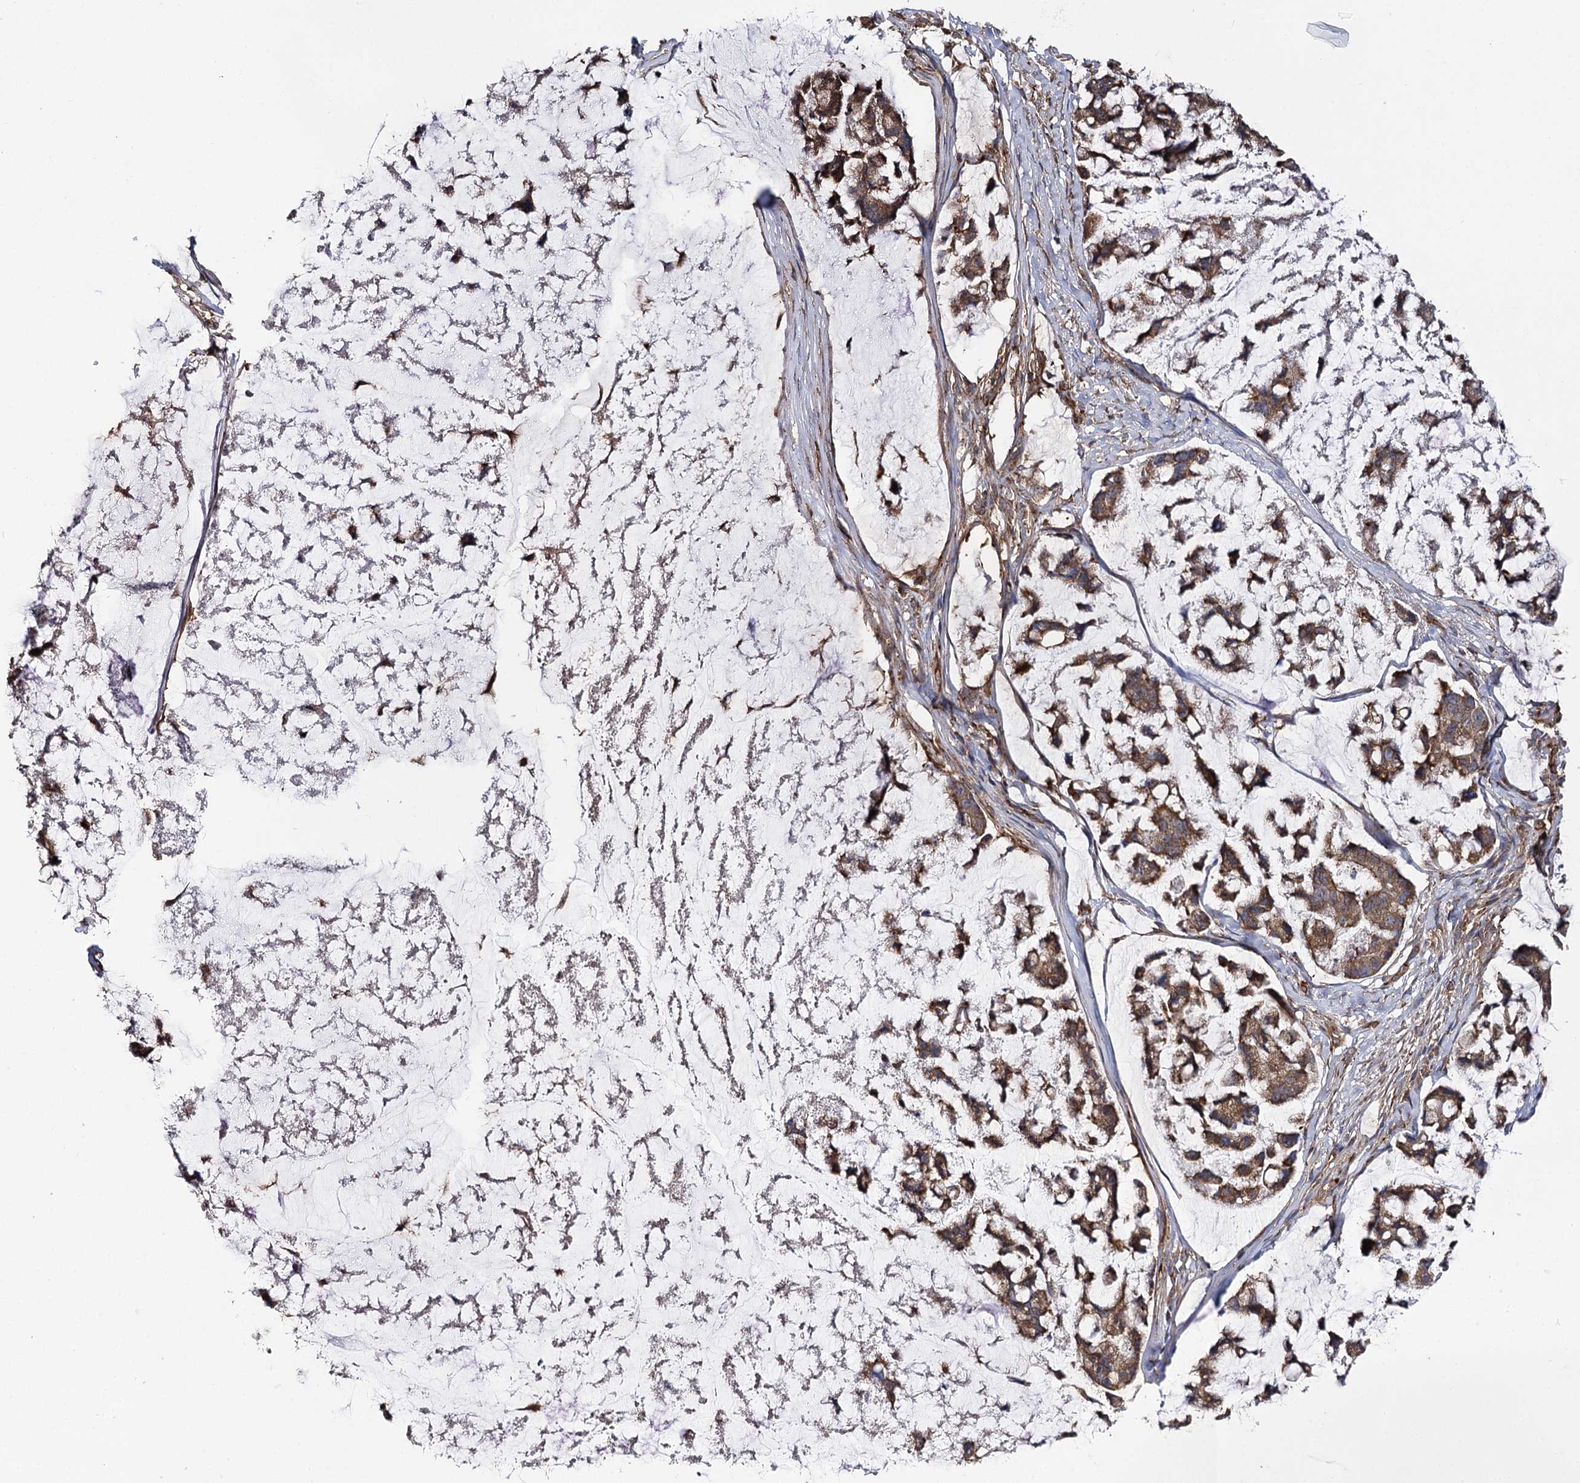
{"staining": {"intensity": "moderate", "quantity": ">75%", "location": "cytoplasmic/membranous"}, "tissue": "stomach cancer", "cell_type": "Tumor cells", "image_type": "cancer", "snomed": [{"axis": "morphology", "description": "Adenocarcinoma, NOS"}, {"axis": "topography", "description": "Stomach, lower"}], "caption": "IHC histopathology image of human adenocarcinoma (stomach) stained for a protein (brown), which demonstrates medium levels of moderate cytoplasmic/membranous positivity in about >75% of tumor cells.", "gene": "SEC24B", "patient": {"sex": "male", "age": 67}}